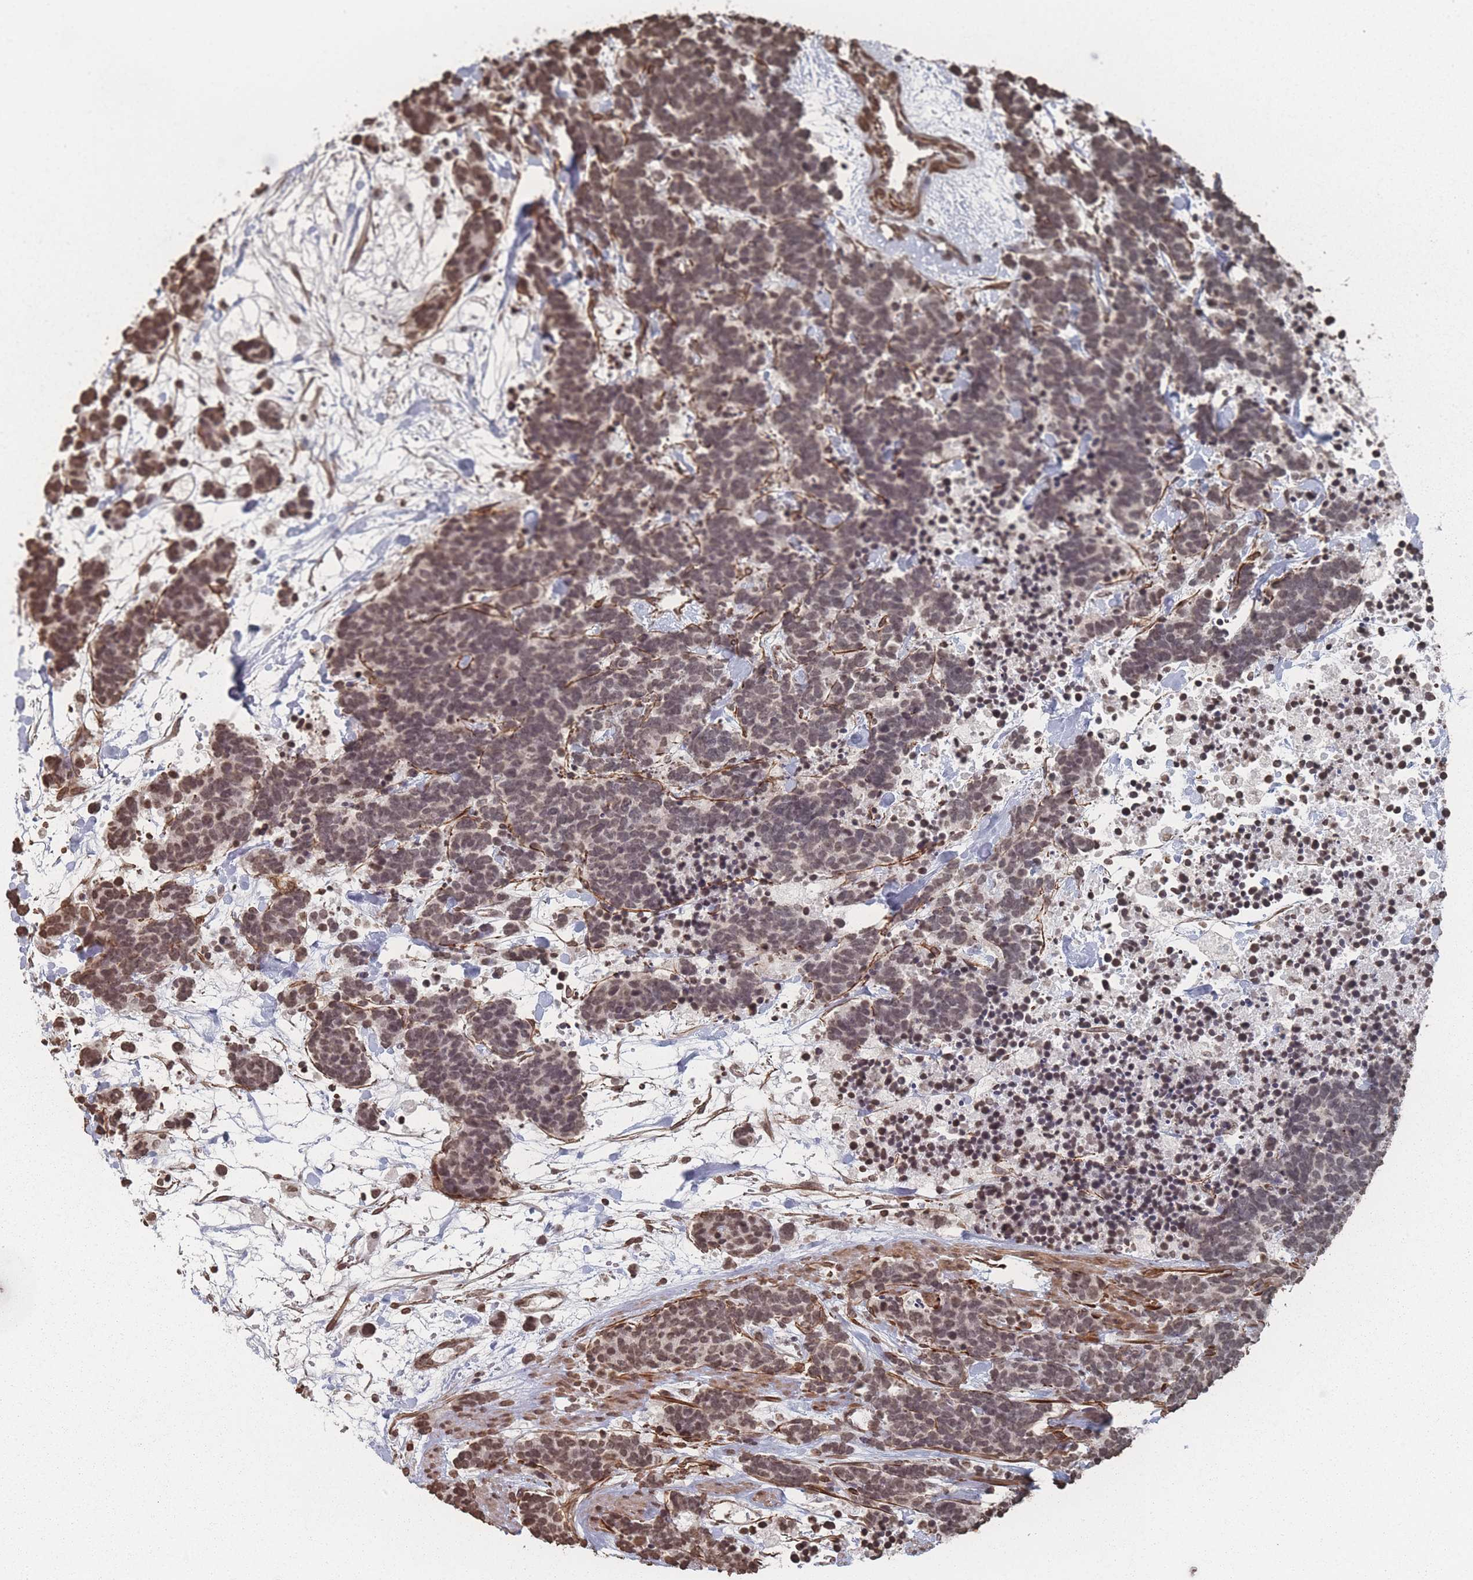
{"staining": {"intensity": "weak", "quantity": ">75%", "location": "nuclear"}, "tissue": "carcinoid", "cell_type": "Tumor cells", "image_type": "cancer", "snomed": [{"axis": "morphology", "description": "Carcinoma, NOS"}, {"axis": "morphology", "description": "Carcinoid, malignant, NOS"}, {"axis": "topography", "description": "Prostate"}], "caption": "Weak nuclear expression is seen in approximately >75% of tumor cells in carcinoid.", "gene": "PLEKHG5", "patient": {"sex": "male", "age": 57}}